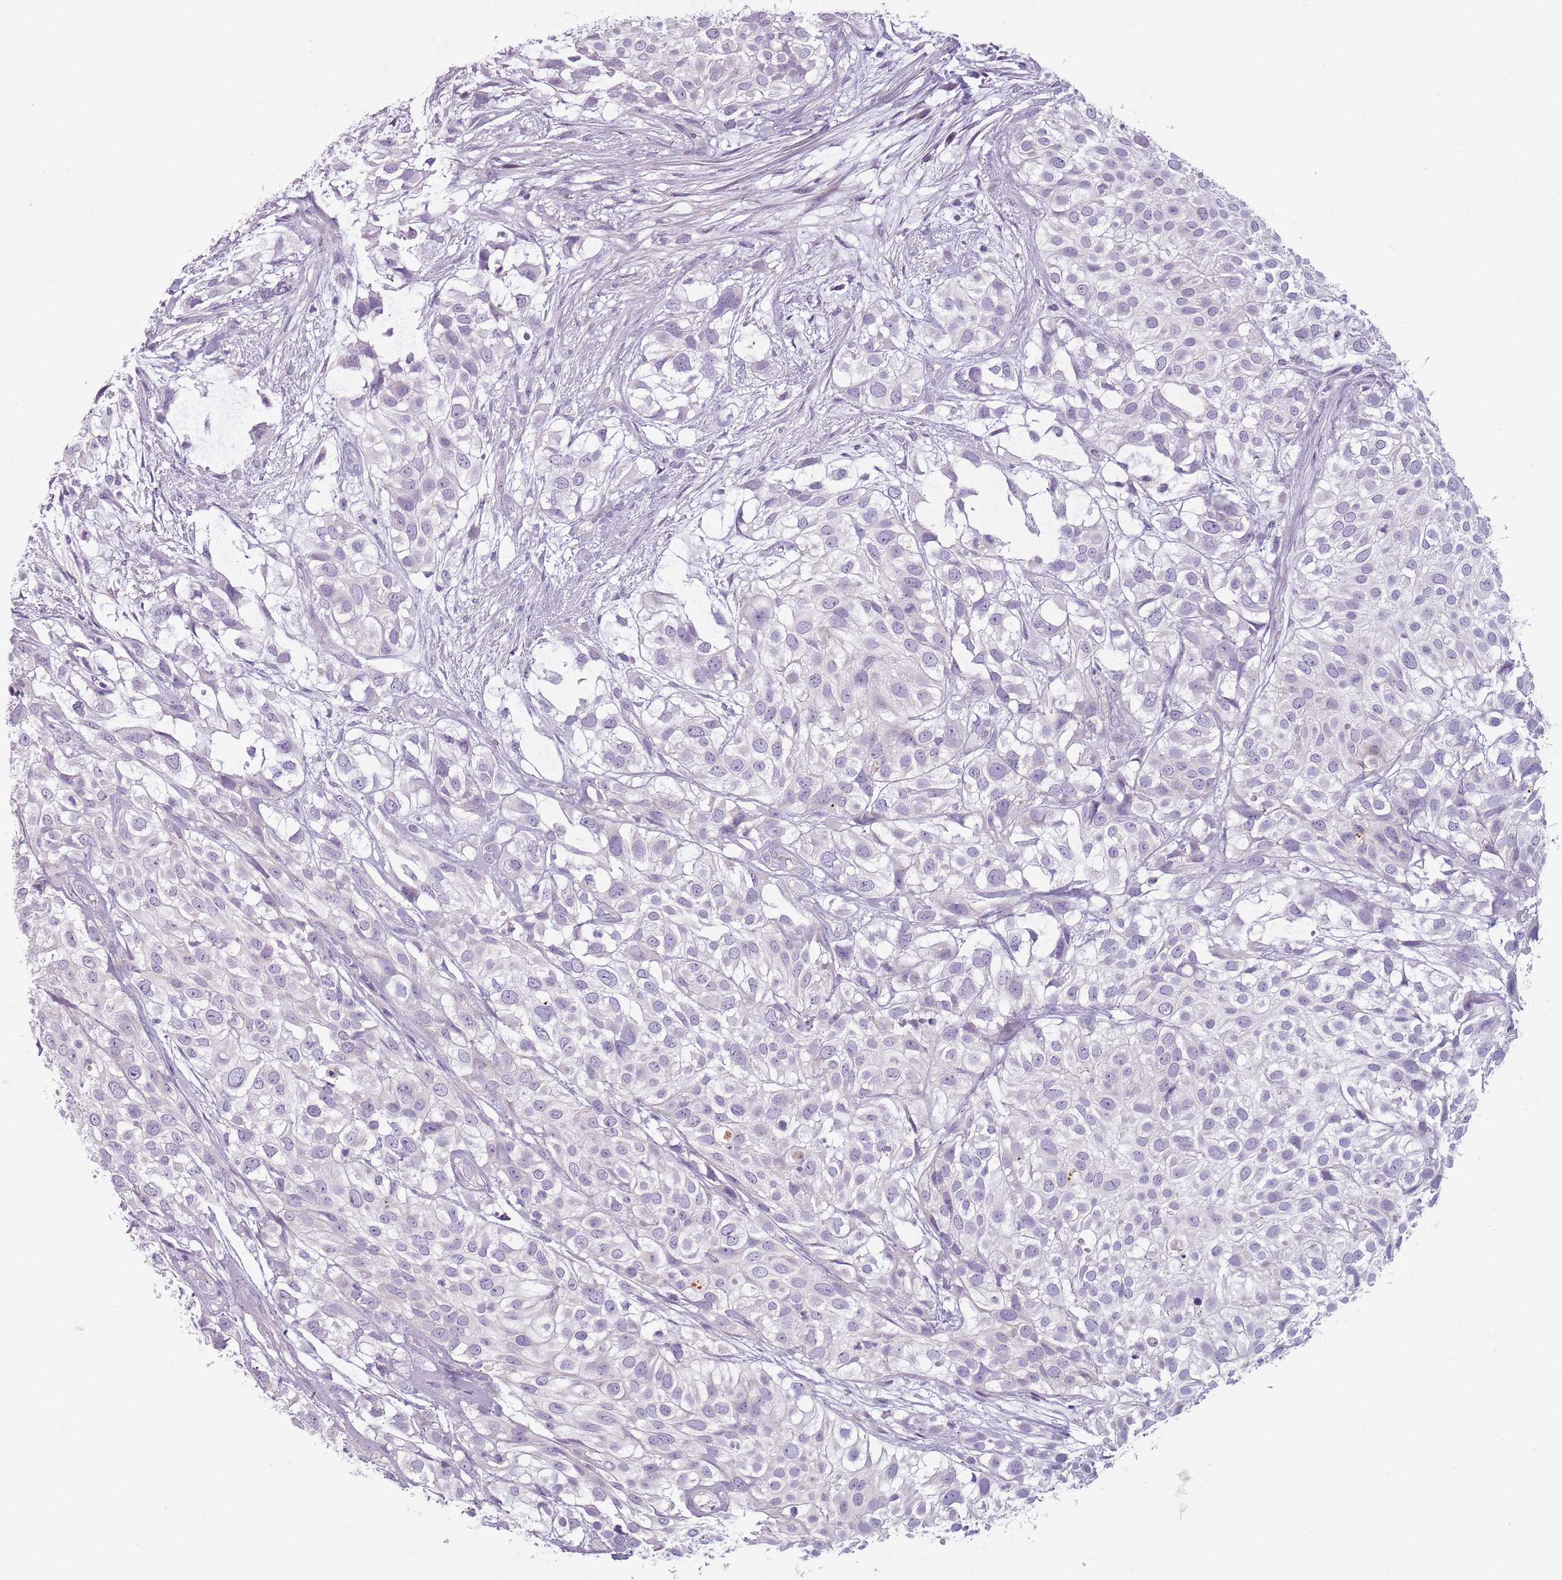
{"staining": {"intensity": "negative", "quantity": "none", "location": "none"}, "tissue": "urothelial cancer", "cell_type": "Tumor cells", "image_type": "cancer", "snomed": [{"axis": "morphology", "description": "Urothelial carcinoma, High grade"}, {"axis": "topography", "description": "Urinary bladder"}], "caption": "This is an immunohistochemistry histopathology image of human high-grade urothelial carcinoma. There is no positivity in tumor cells.", "gene": "MEGF8", "patient": {"sex": "male", "age": 56}}